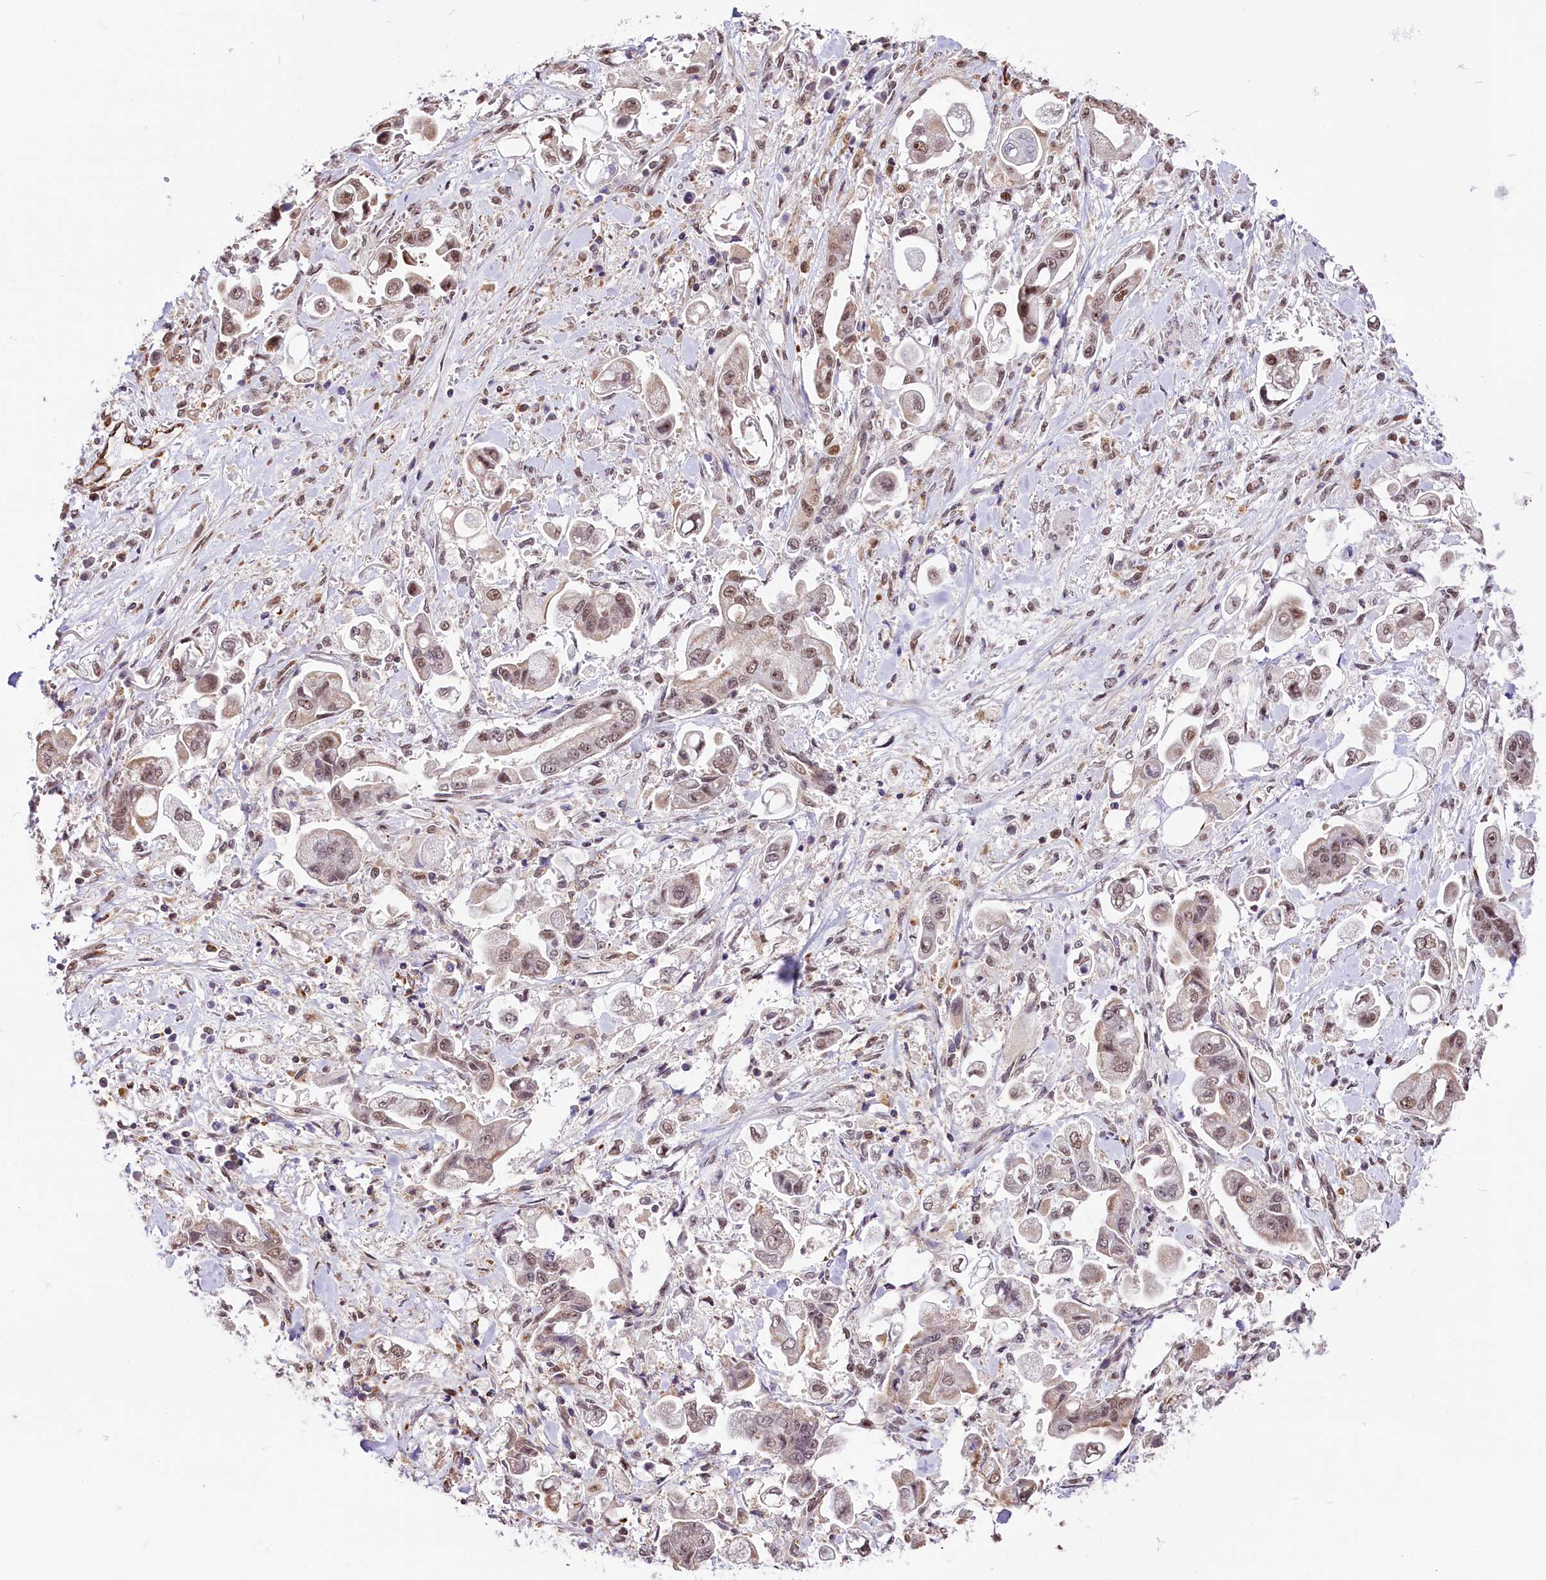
{"staining": {"intensity": "weak", "quantity": ">75%", "location": "nuclear"}, "tissue": "stomach cancer", "cell_type": "Tumor cells", "image_type": "cancer", "snomed": [{"axis": "morphology", "description": "Adenocarcinoma, NOS"}, {"axis": "topography", "description": "Stomach"}], "caption": "This micrograph shows IHC staining of human stomach cancer (adenocarcinoma), with low weak nuclear expression in approximately >75% of tumor cells.", "gene": "MRPL54", "patient": {"sex": "male", "age": 62}}